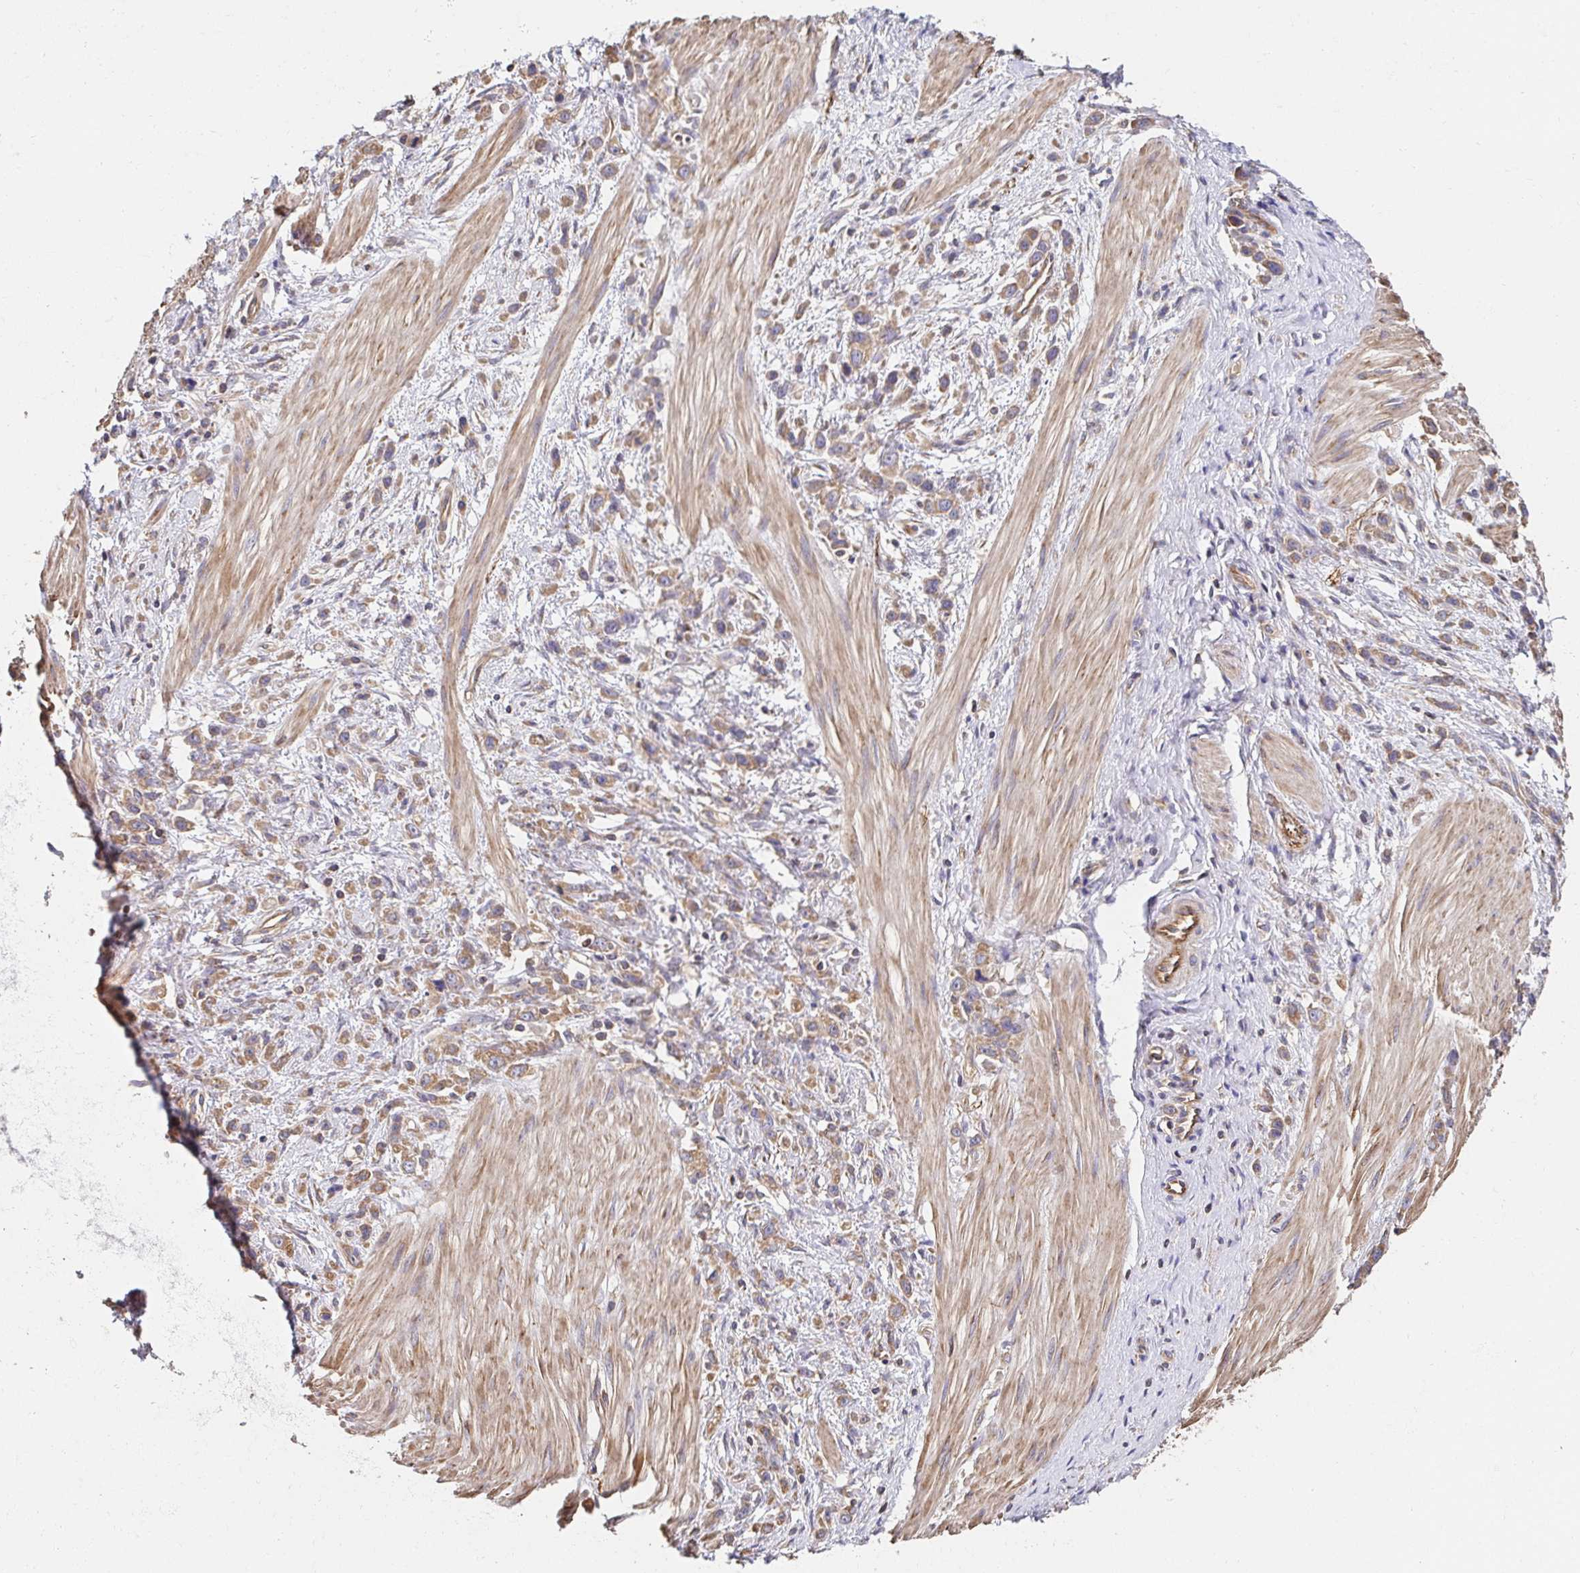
{"staining": {"intensity": "weak", "quantity": ">75%", "location": "cytoplasmic/membranous"}, "tissue": "stomach cancer", "cell_type": "Tumor cells", "image_type": "cancer", "snomed": [{"axis": "morphology", "description": "Adenocarcinoma, NOS"}, {"axis": "topography", "description": "Stomach"}], "caption": "Tumor cells display low levels of weak cytoplasmic/membranous positivity in about >75% of cells in stomach adenocarcinoma.", "gene": "APBB1", "patient": {"sex": "male", "age": 47}}